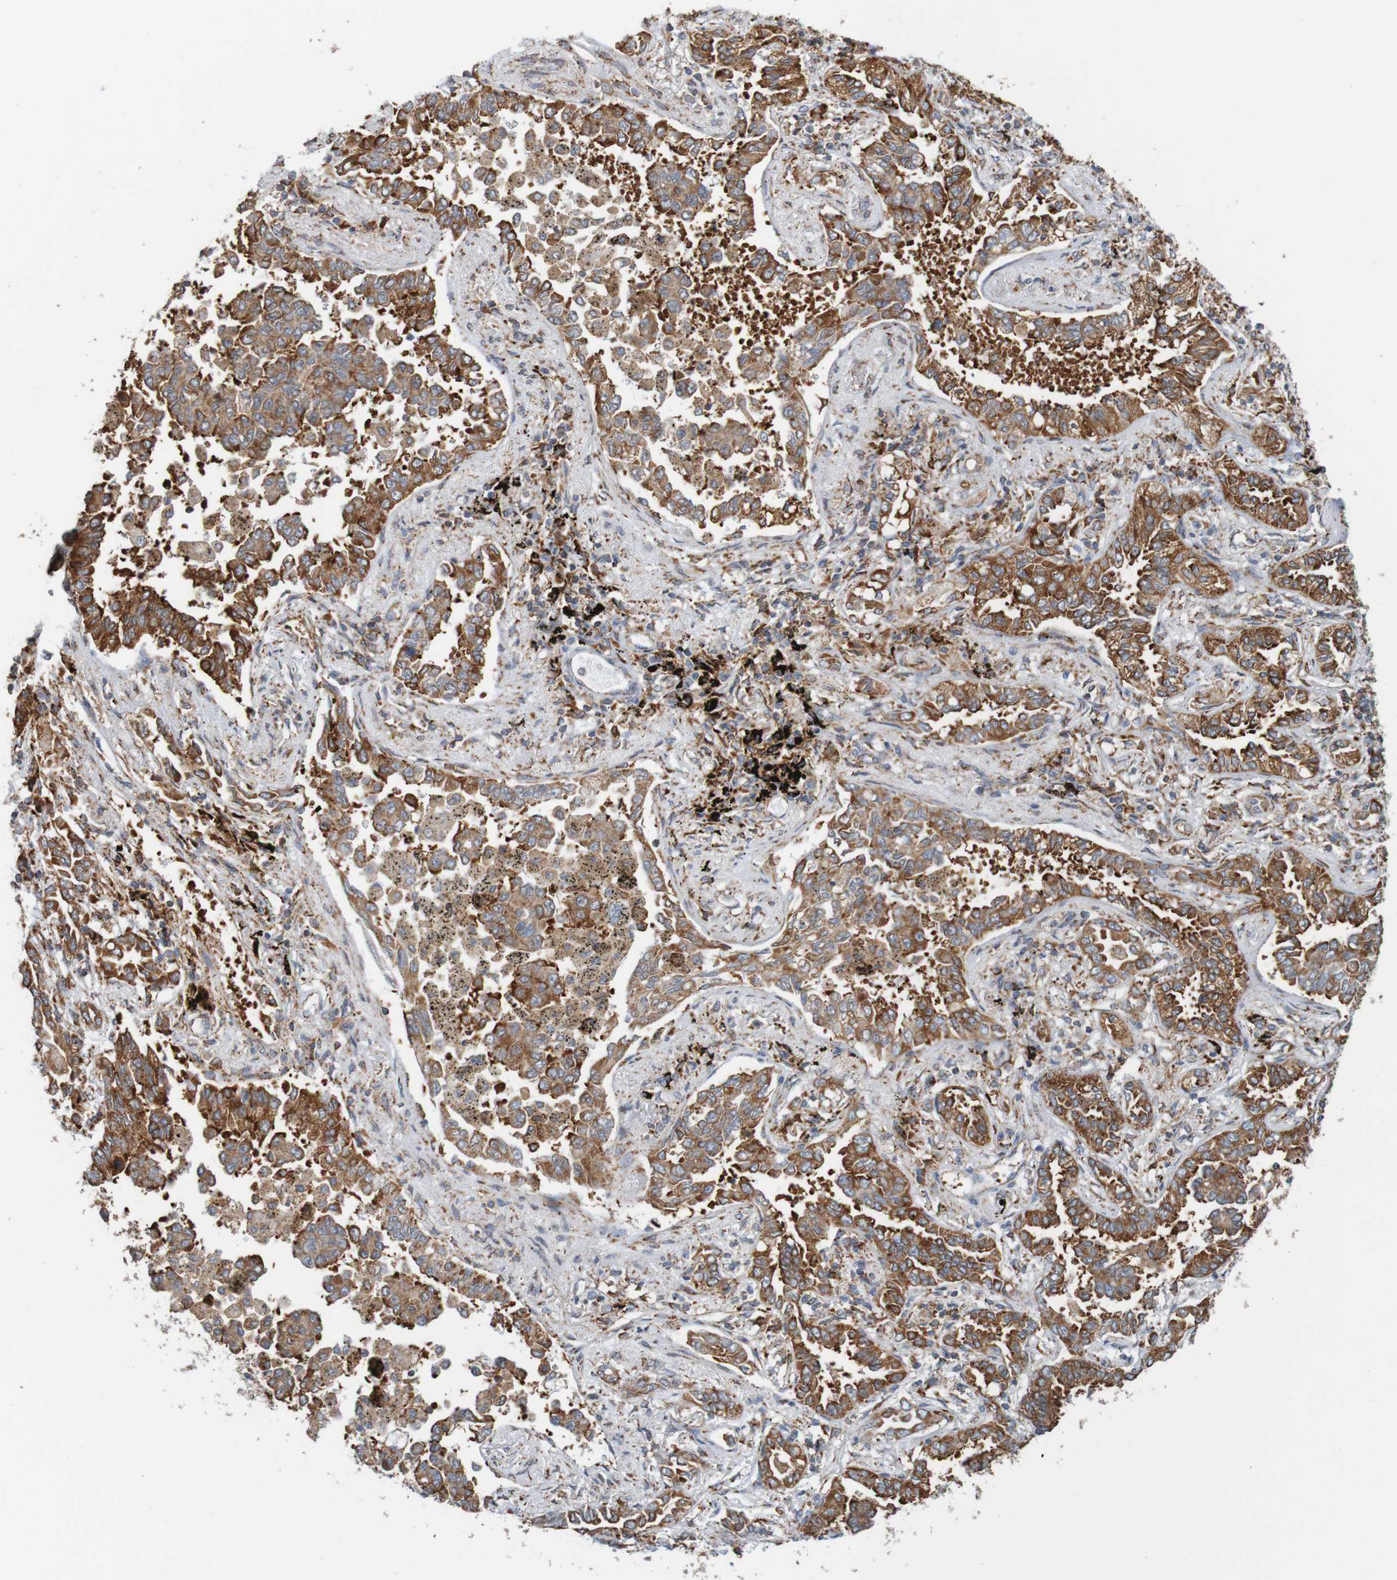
{"staining": {"intensity": "strong", "quantity": ">75%", "location": "cytoplasmic/membranous"}, "tissue": "lung cancer", "cell_type": "Tumor cells", "image_type": "cancer", "snomed": [{"axis": "morphology", "description": "Normal tissue, NOS"}, {"axis": "morphology", "description": "Adenocarcinoma, NOS"}, {"axis": "topography", "description": "Lung"}], "caption": "Immunohistochemical staining of human lung cancer reveals strong cytoplasmic/membranous protein positivity in approximately >75% of tumor cells.", "gene": "PDIA3", "patient": {"sex": "male", "age": 59}}